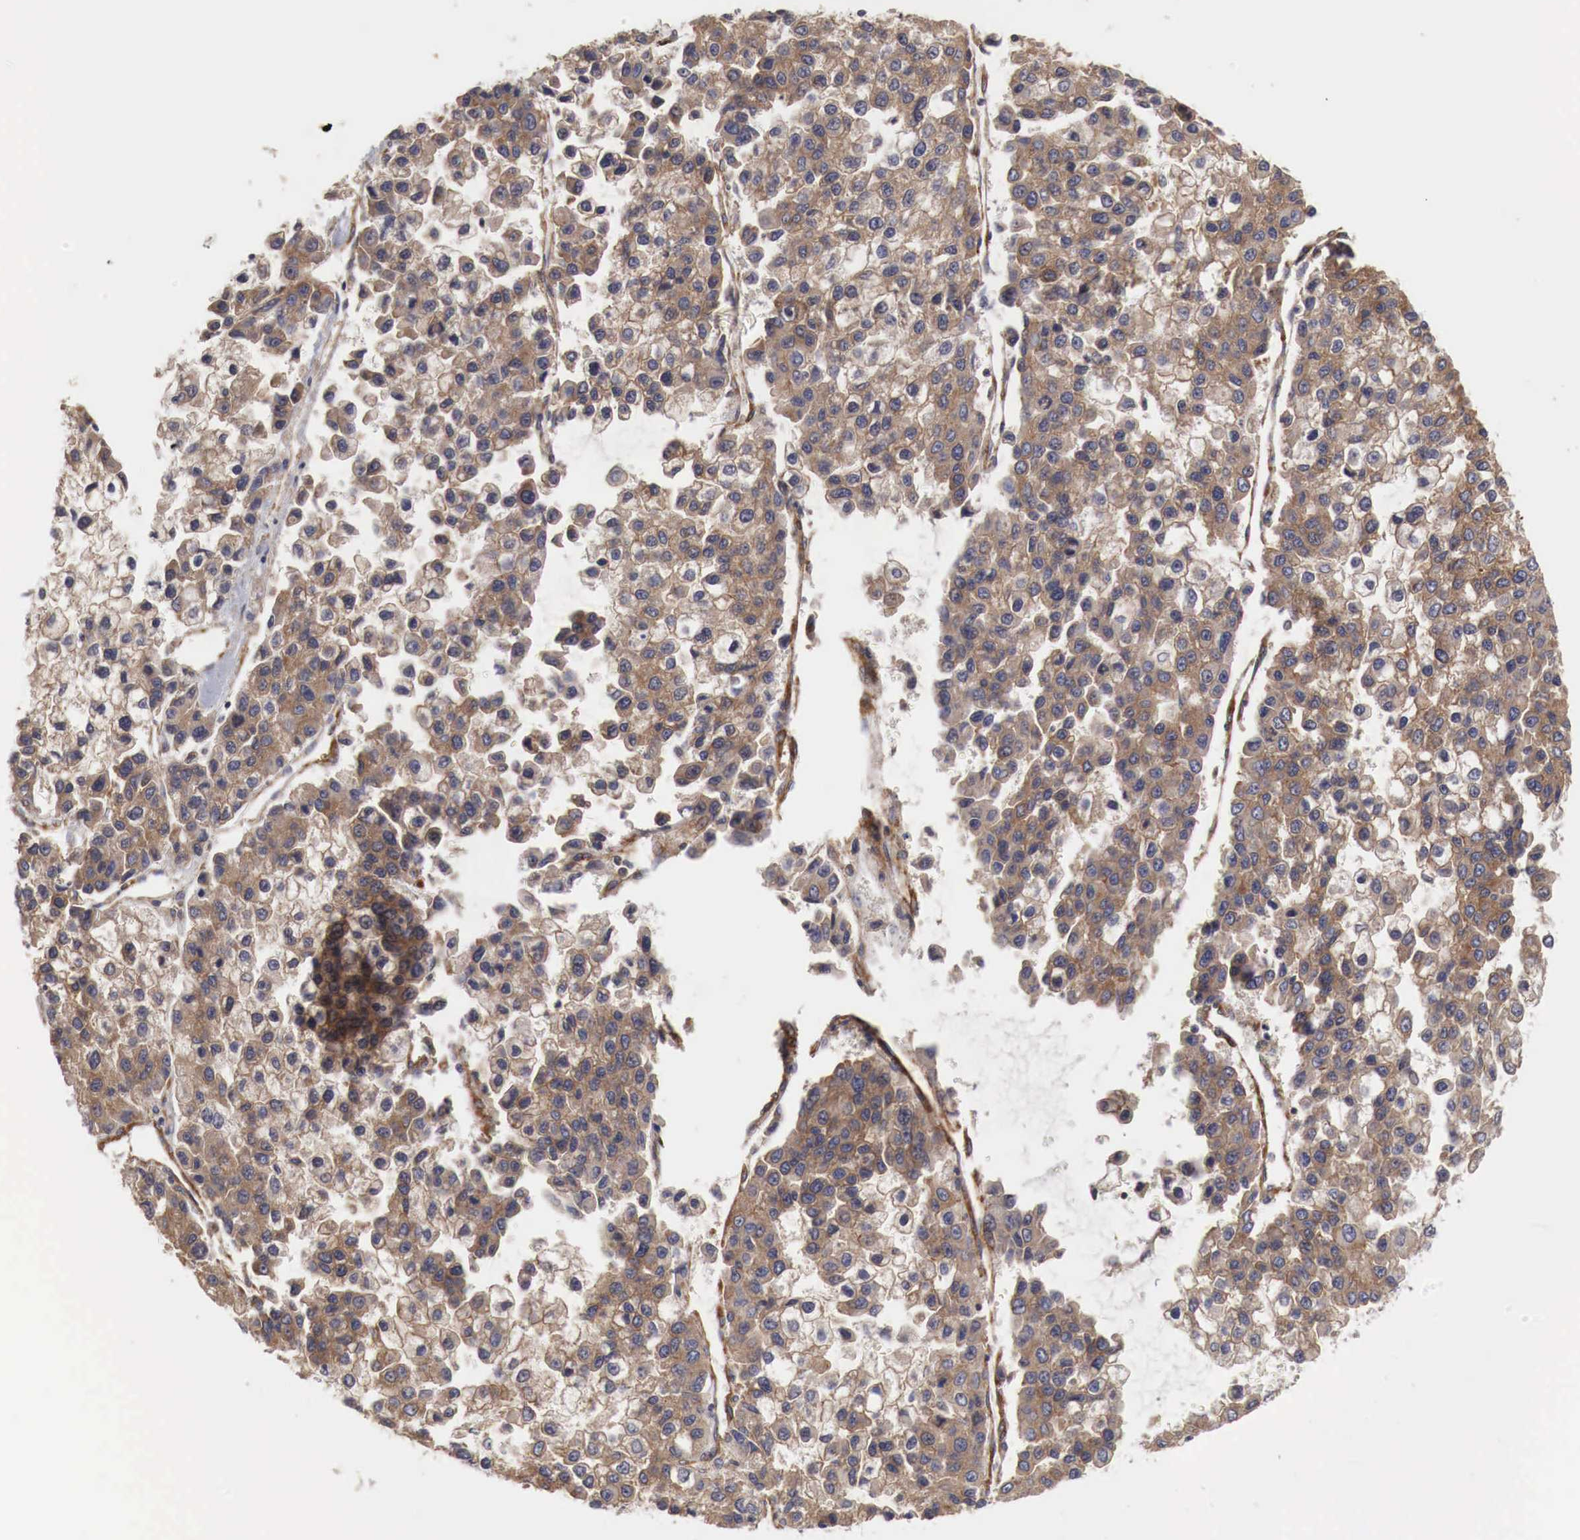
{"staining": {"intensity": "moderate", "quantity": ">75%", "location": "cytoplasmic/membranous"}, "tissue": "liver cancer", "cell_type": "Tumor cells", "image_type": "cancer", "snomed": [{"axis": "morphology", "description": "Carcinoma, Hepatocellular, NOS"}, {"axis": "topography", "description": "Liver"}], "caption": "Protein staining demonstrates moderate cytoplasmic/membranous positivity in approximately >75% of tumor cells in liver hepatocellular carcinoma. Using DAB (brown) and hematoxylin (blue) stains, captured at high magnification using brightfield microscopy.", "gene": "ARMCX4", "patient": {"sex": "female", "age": 66}}